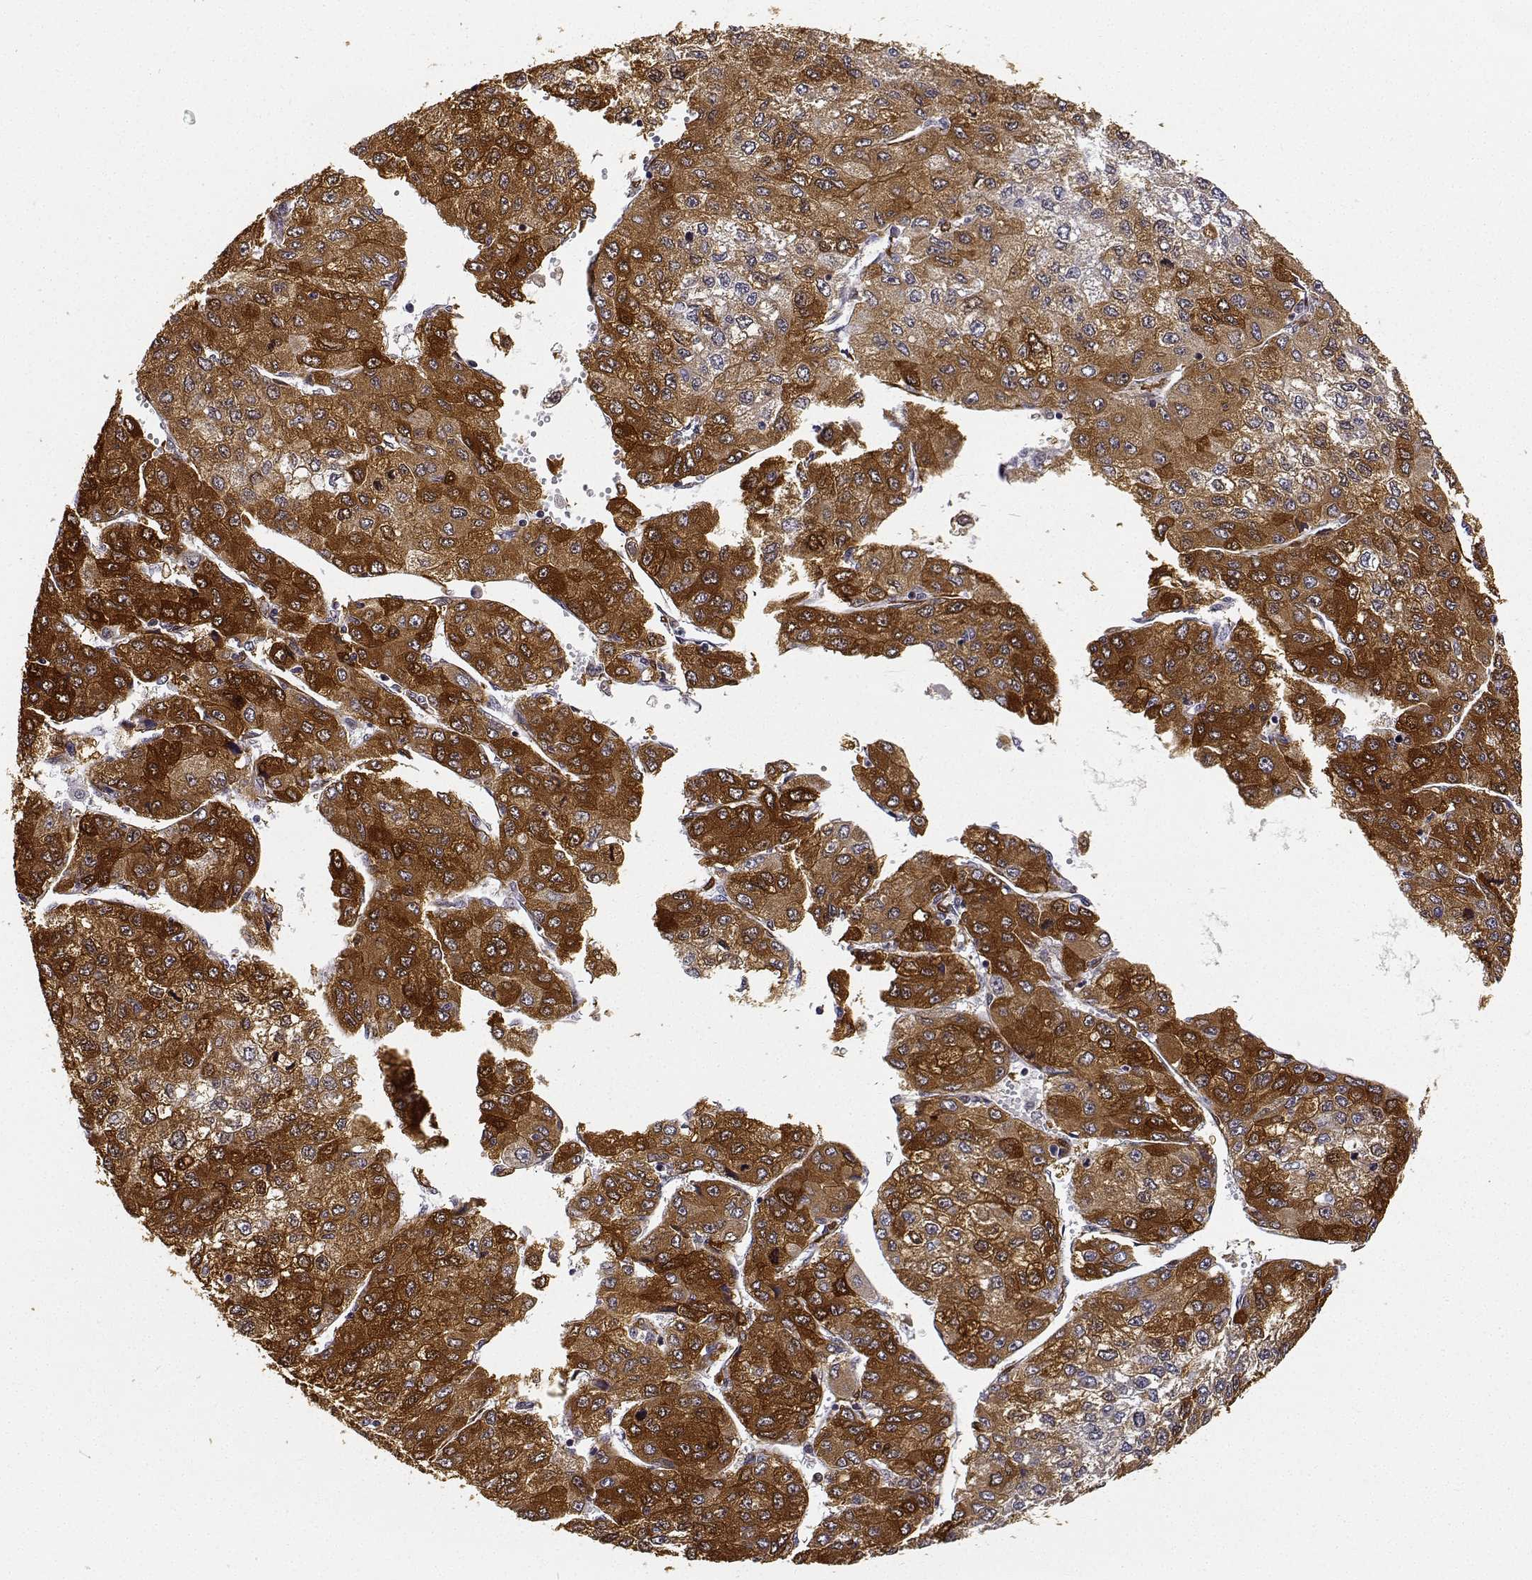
{"staining": {"intensity": "strong", "quantity": ">75%", "location": "cytoplasmic/membranous"}, "tissue": "liver cancer", "cell_type": "Tumor cells", "image_type": "cancer", "snomed": [{"axis": "morphology", "description": "Carcinoma, Hepatocellular, NOS"}, {"axis": "topography", "description": "Liver"}], "caption": "IHC (DAB) staining of human liver cancer displays strong cytoplasmic/membranous protein positivity in about >75% of tumor cells.", "gene": "PHGDH", "patient": {"sex": "female", "age": 66}}